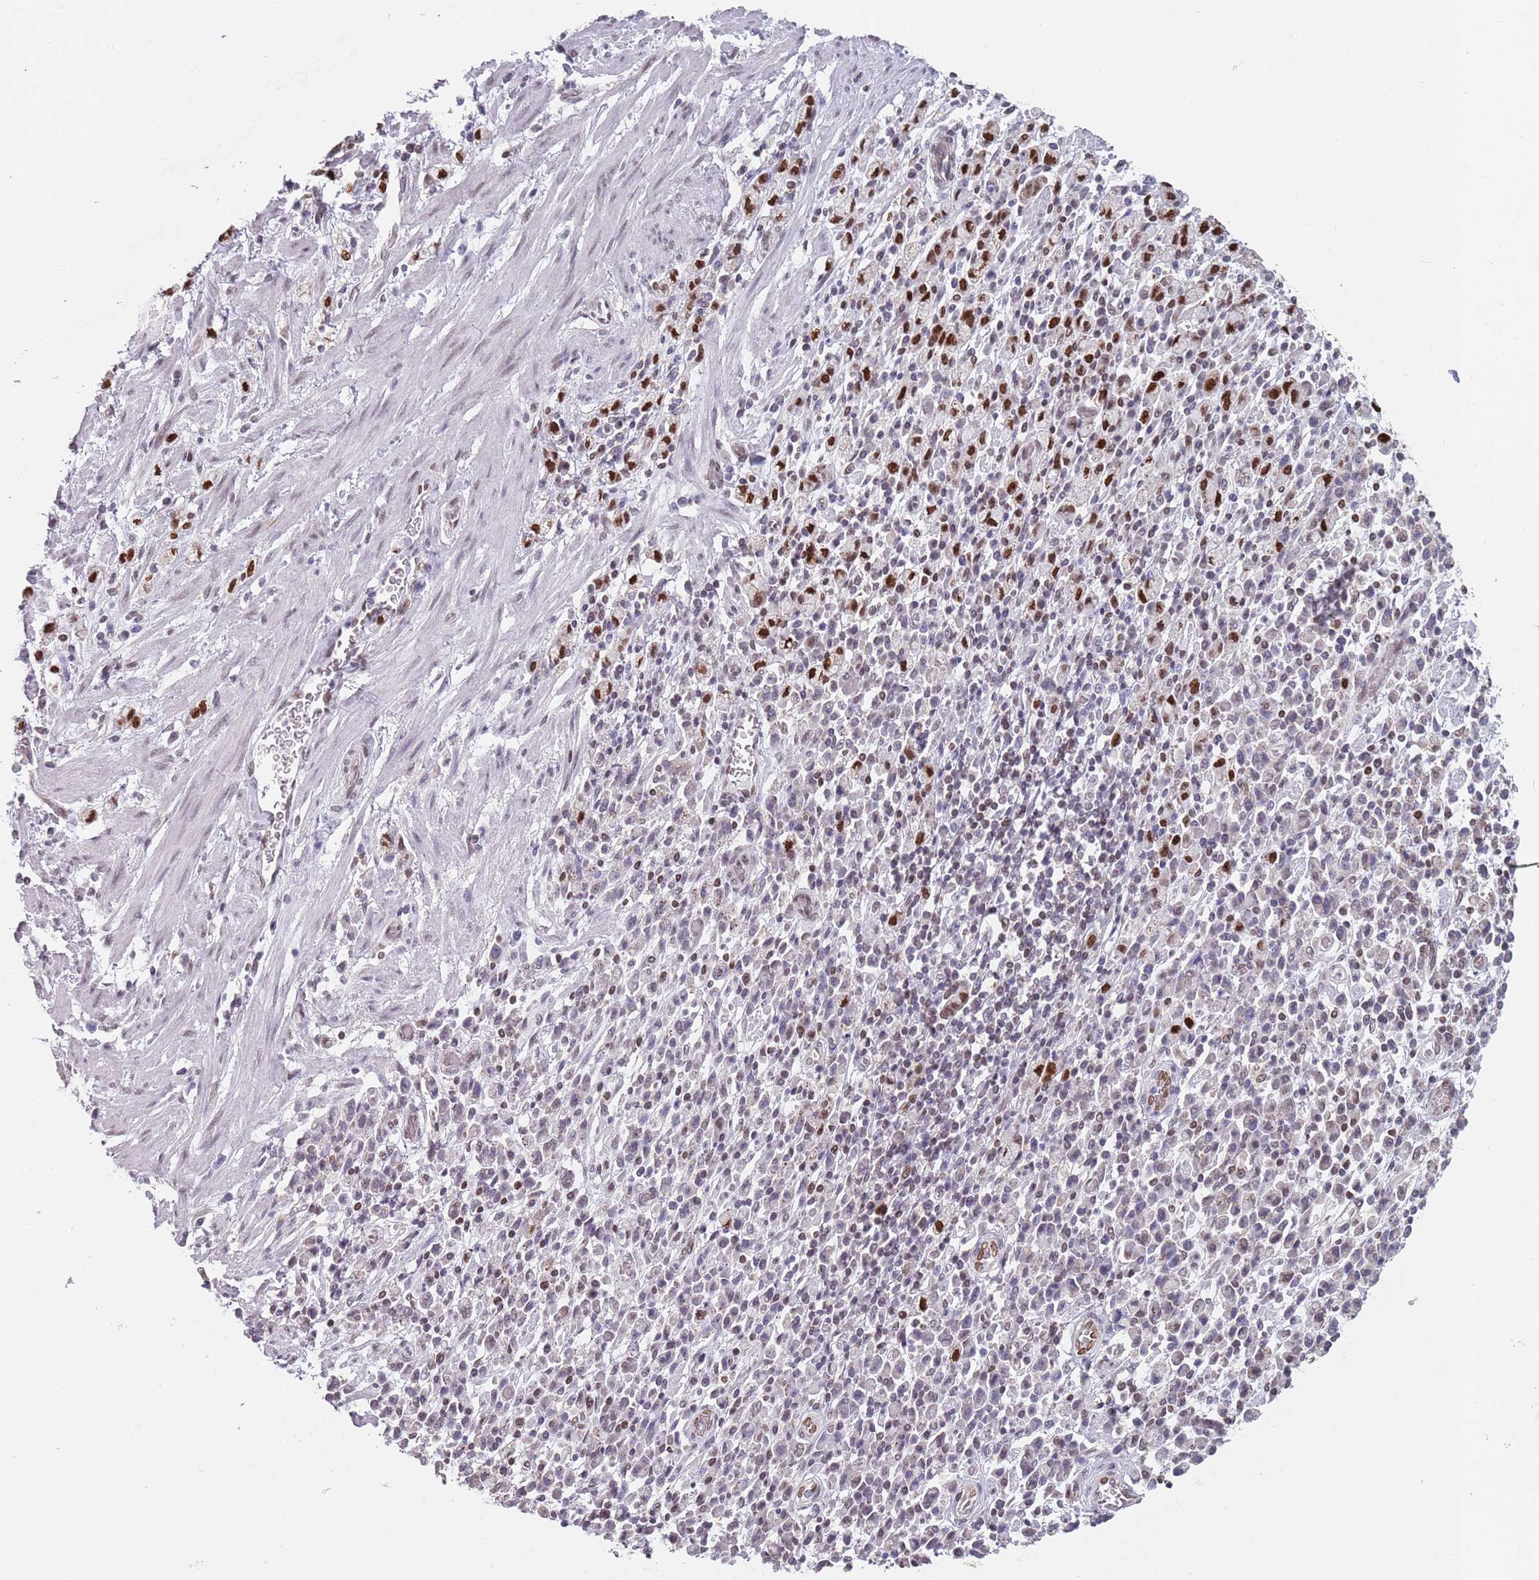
{"staining": {"intensity": "moderate", "quantity": "<25%", "location": "nuclear"}, "tissue": "stomach cancer", "cell_type": "Tumor cells", "image_type": "cancer", "snomed": [{"axis": "morphology", "description": "Adenocarcinoma, NOS"}, {"axis": "topography", "description": "Stomach"}], "caption": "Human stomach adenocarcinoma stained with a protein marker reveals moderate staining in tumor cells.", "gene": "MFSD12", "patient": {"sex": "male", "age": 77}}